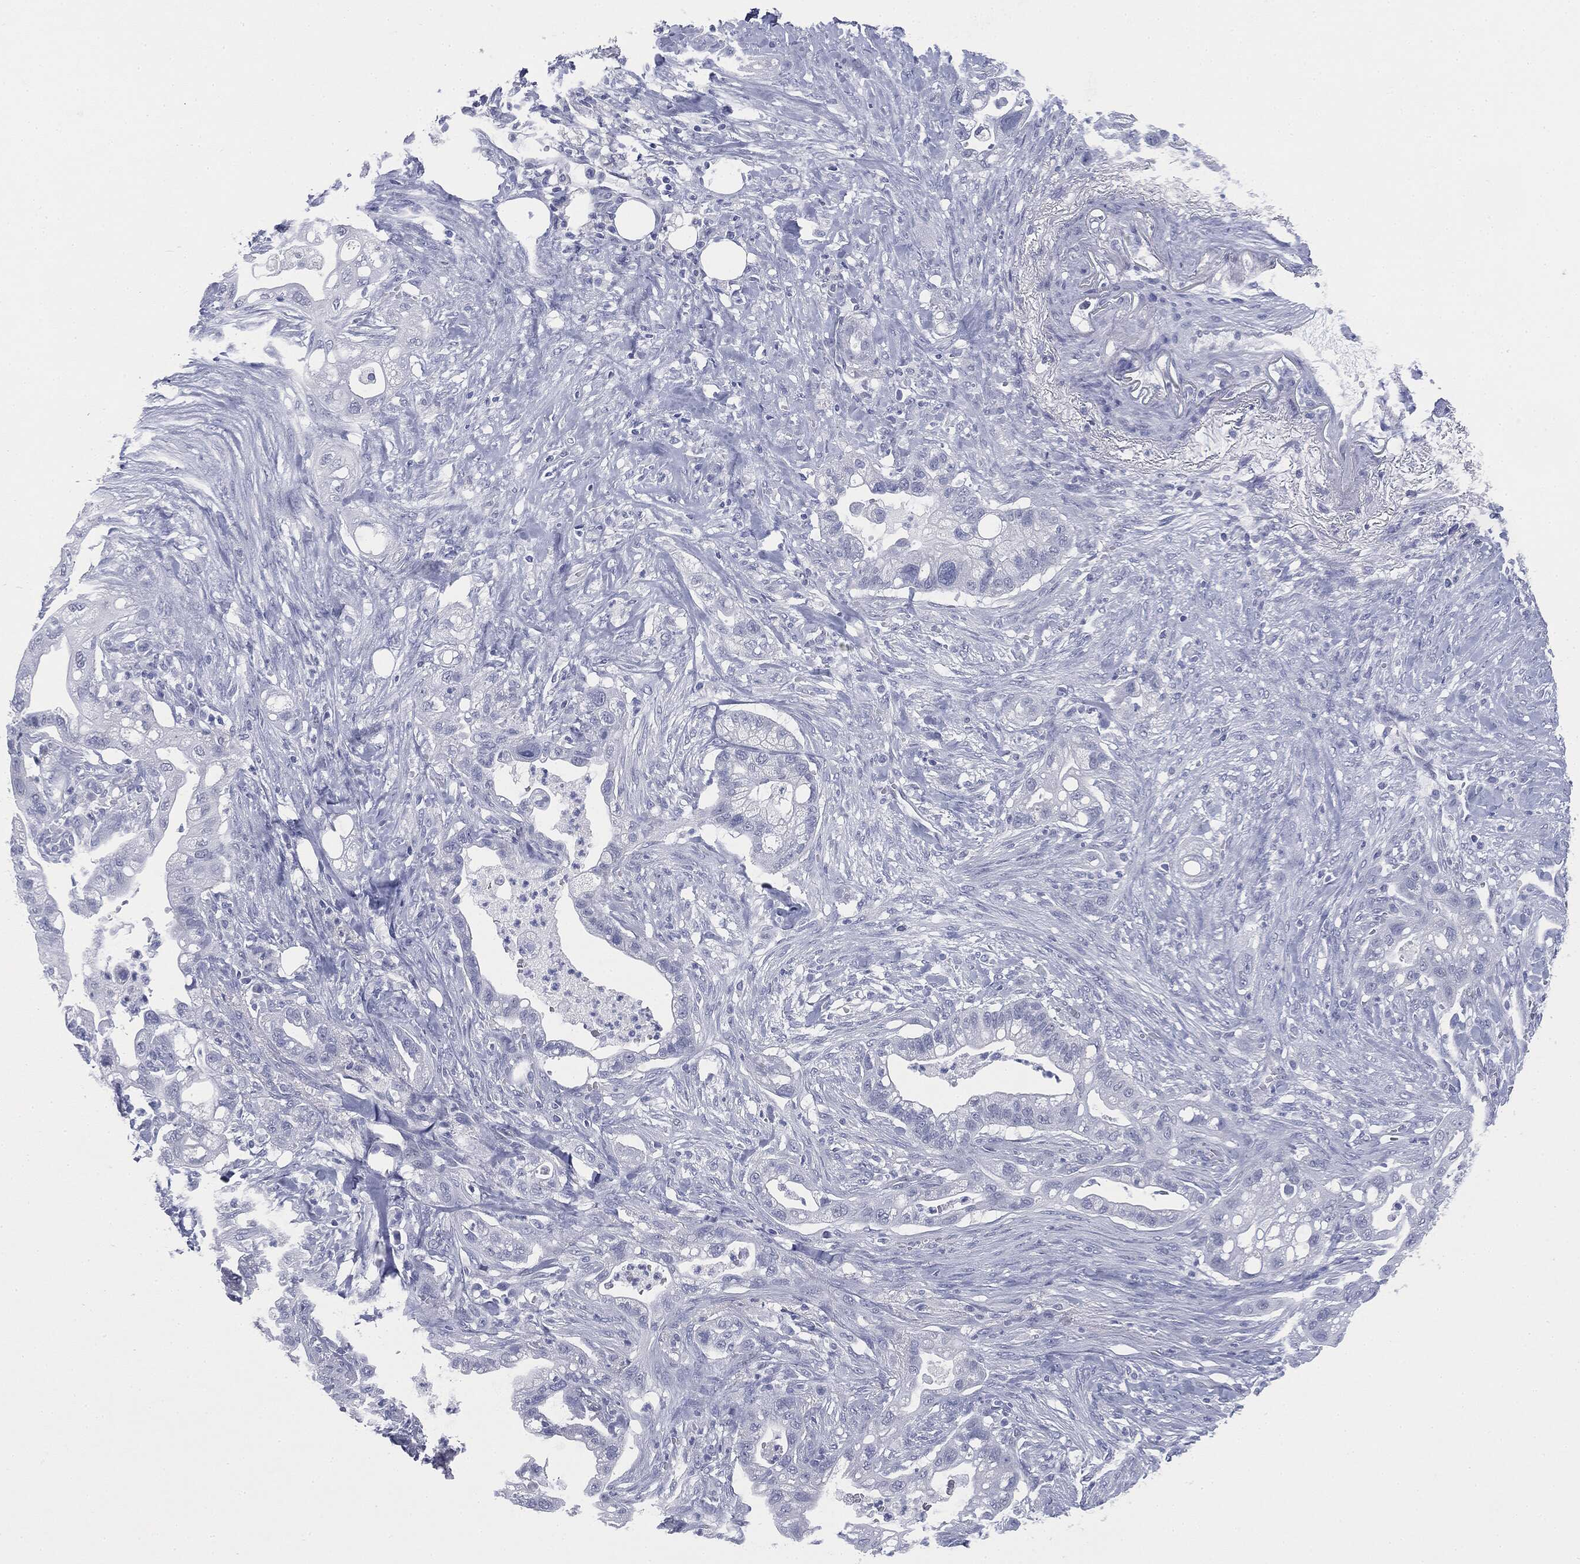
{"staining": {"intensity": "negative", "quantity": "none", "location": "none"}, "tissue": "pancreatic cancer", "cell_type": "Tumor cells", "image_type": "cancer", "snomed": [{"axis": "morphology", "description": "Adenocarcinoma, NOS"}, {"axis": "topography", "description": "Pancreas"}], "caption": "The photomicrograph exhibits no significant expression in tumor cells of pancreatic cancer.", "gene": "ATP2A1", "patient": {"sex": "male", "age": 44}}